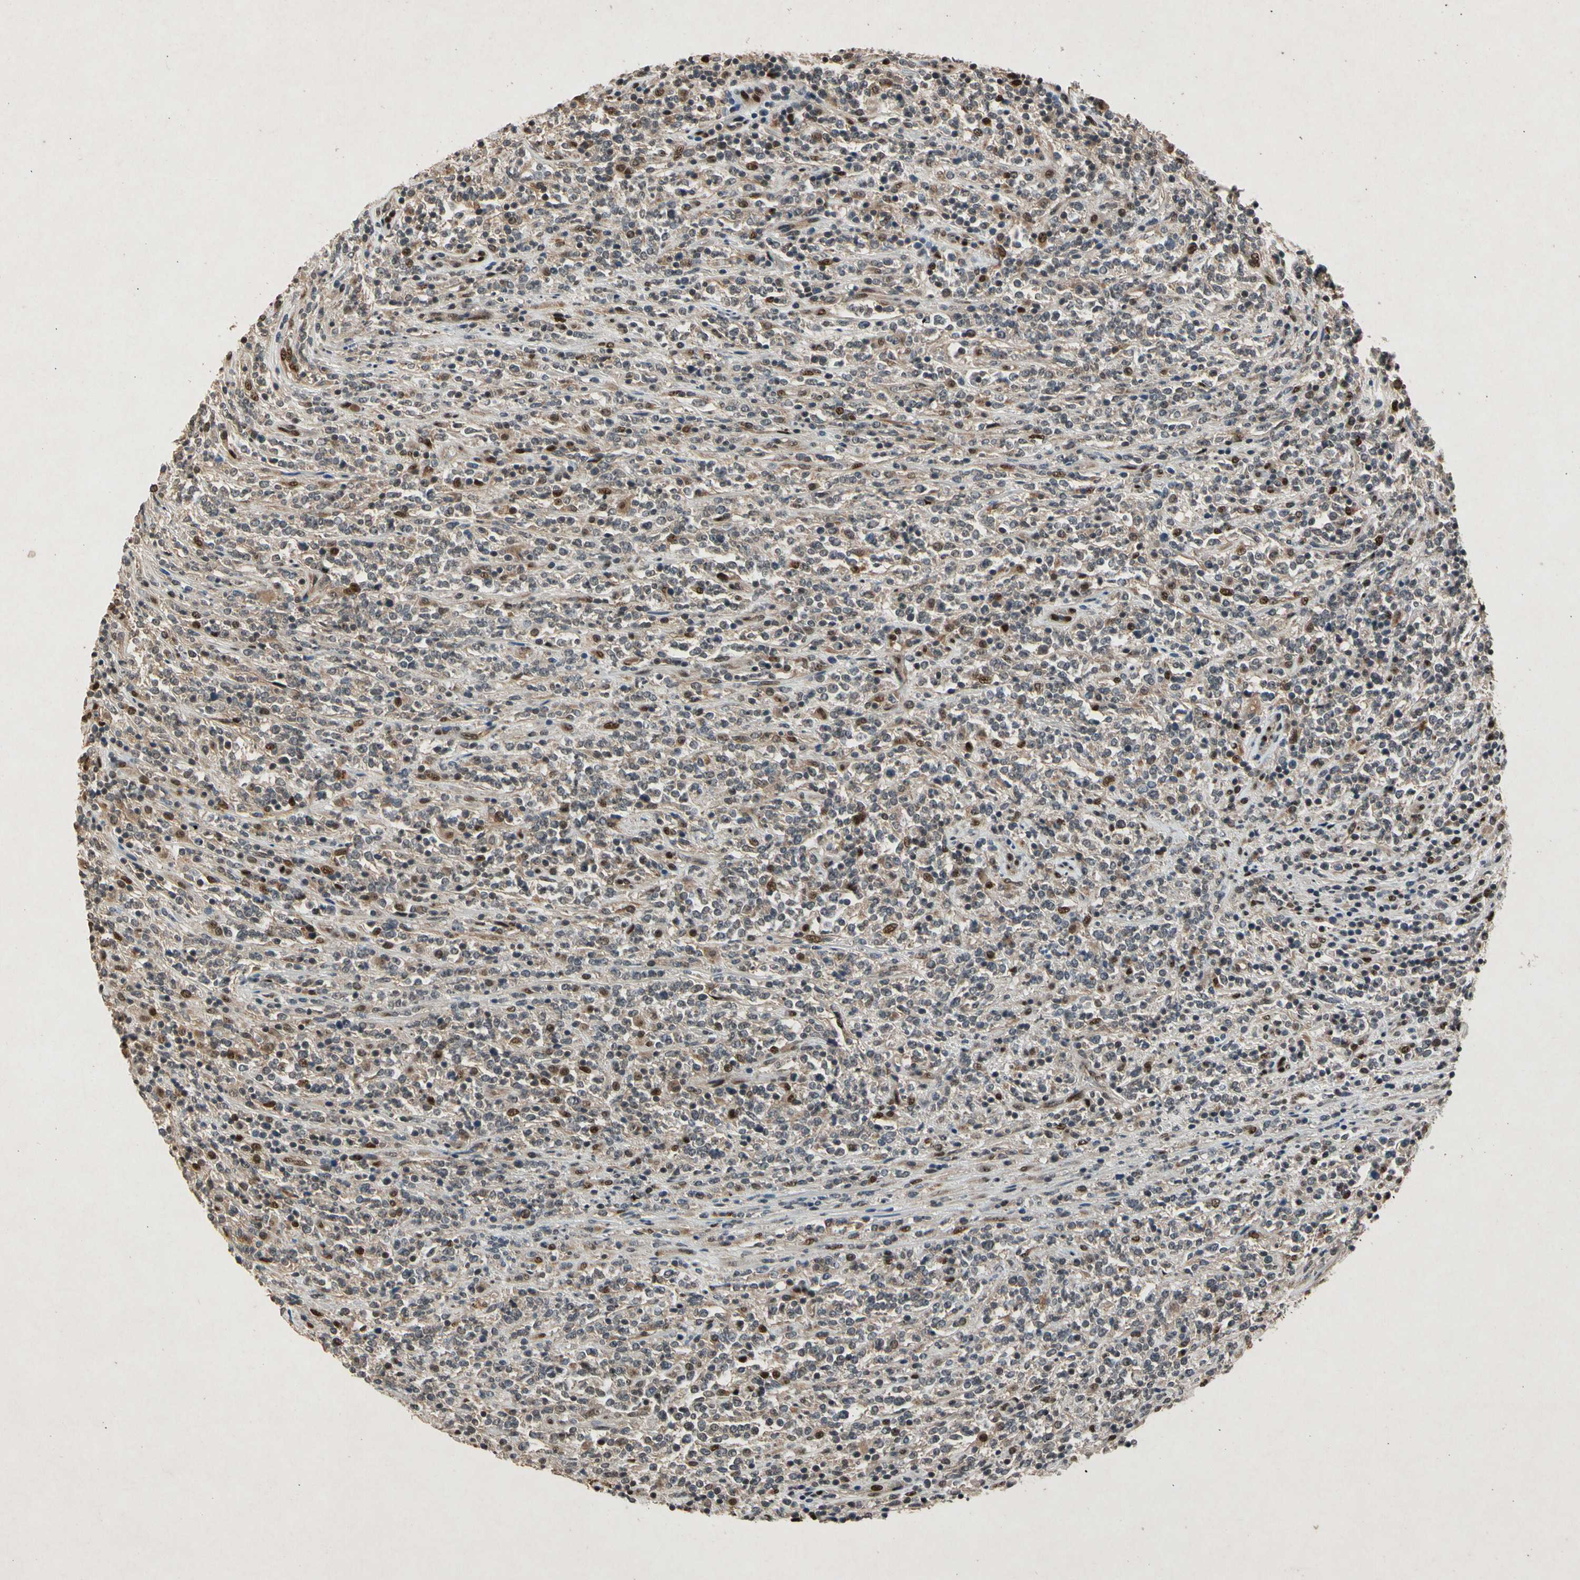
{"staining": {"intensity": "moderate", "quantity": "<25%", "location": "cytoplasmic/membranous,nuclear"}, "tissue": "lymphoma", "cell_type": "Tumor cells", "image_type": "cancer", "snomed": [{"axis": "morphology", "description": "Malignant lymphoma, non-Hodgkin's type, High grade"}, {"axis": "topography", "description": "Soft tissue"}], "caption": "There is low levels of moderate cytoplasmic/membranous and nuclear staining in tumor cells of lymphoma, as demonstrated by immunohistochemical staining (brown color).", "gene": "PML", "patient": {"sex": "male", "age": 18}}